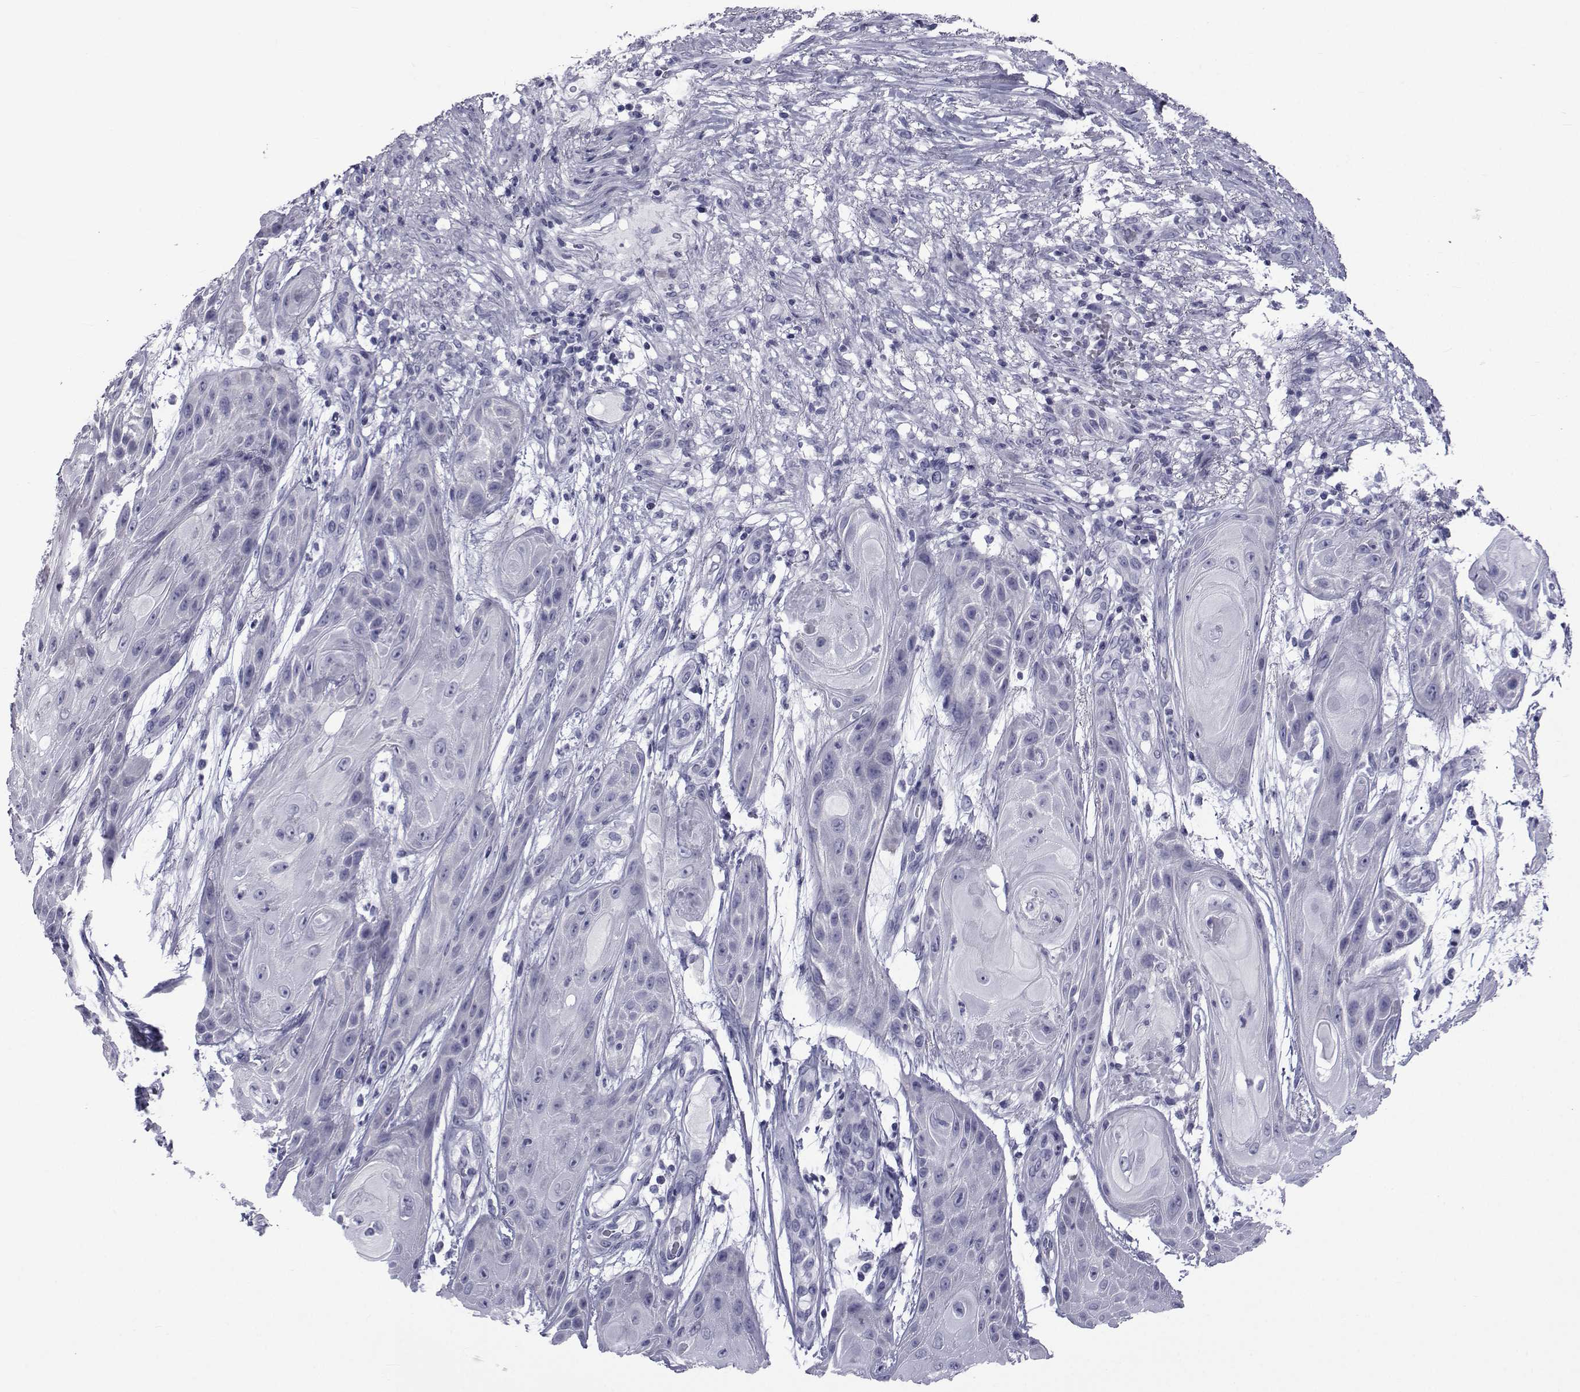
{"staining": {"intensity": "negative", "quantity": "none", "location": "none"}, "tissue": "skin cancer", "cell_type": "Tumor cells", "image_type": "cancer", "snomed": [{"axis": "morphology", "description": "Squamous cell carcinoma, NOS"}, {"axis": "topography", "description": "Skin"}], "caption": "Tumor cells show no significant protein positivity in squamous cell carcinoma (skin).", "gene": "PDE6H", "patient": {"sex": "male", "age": 62}}